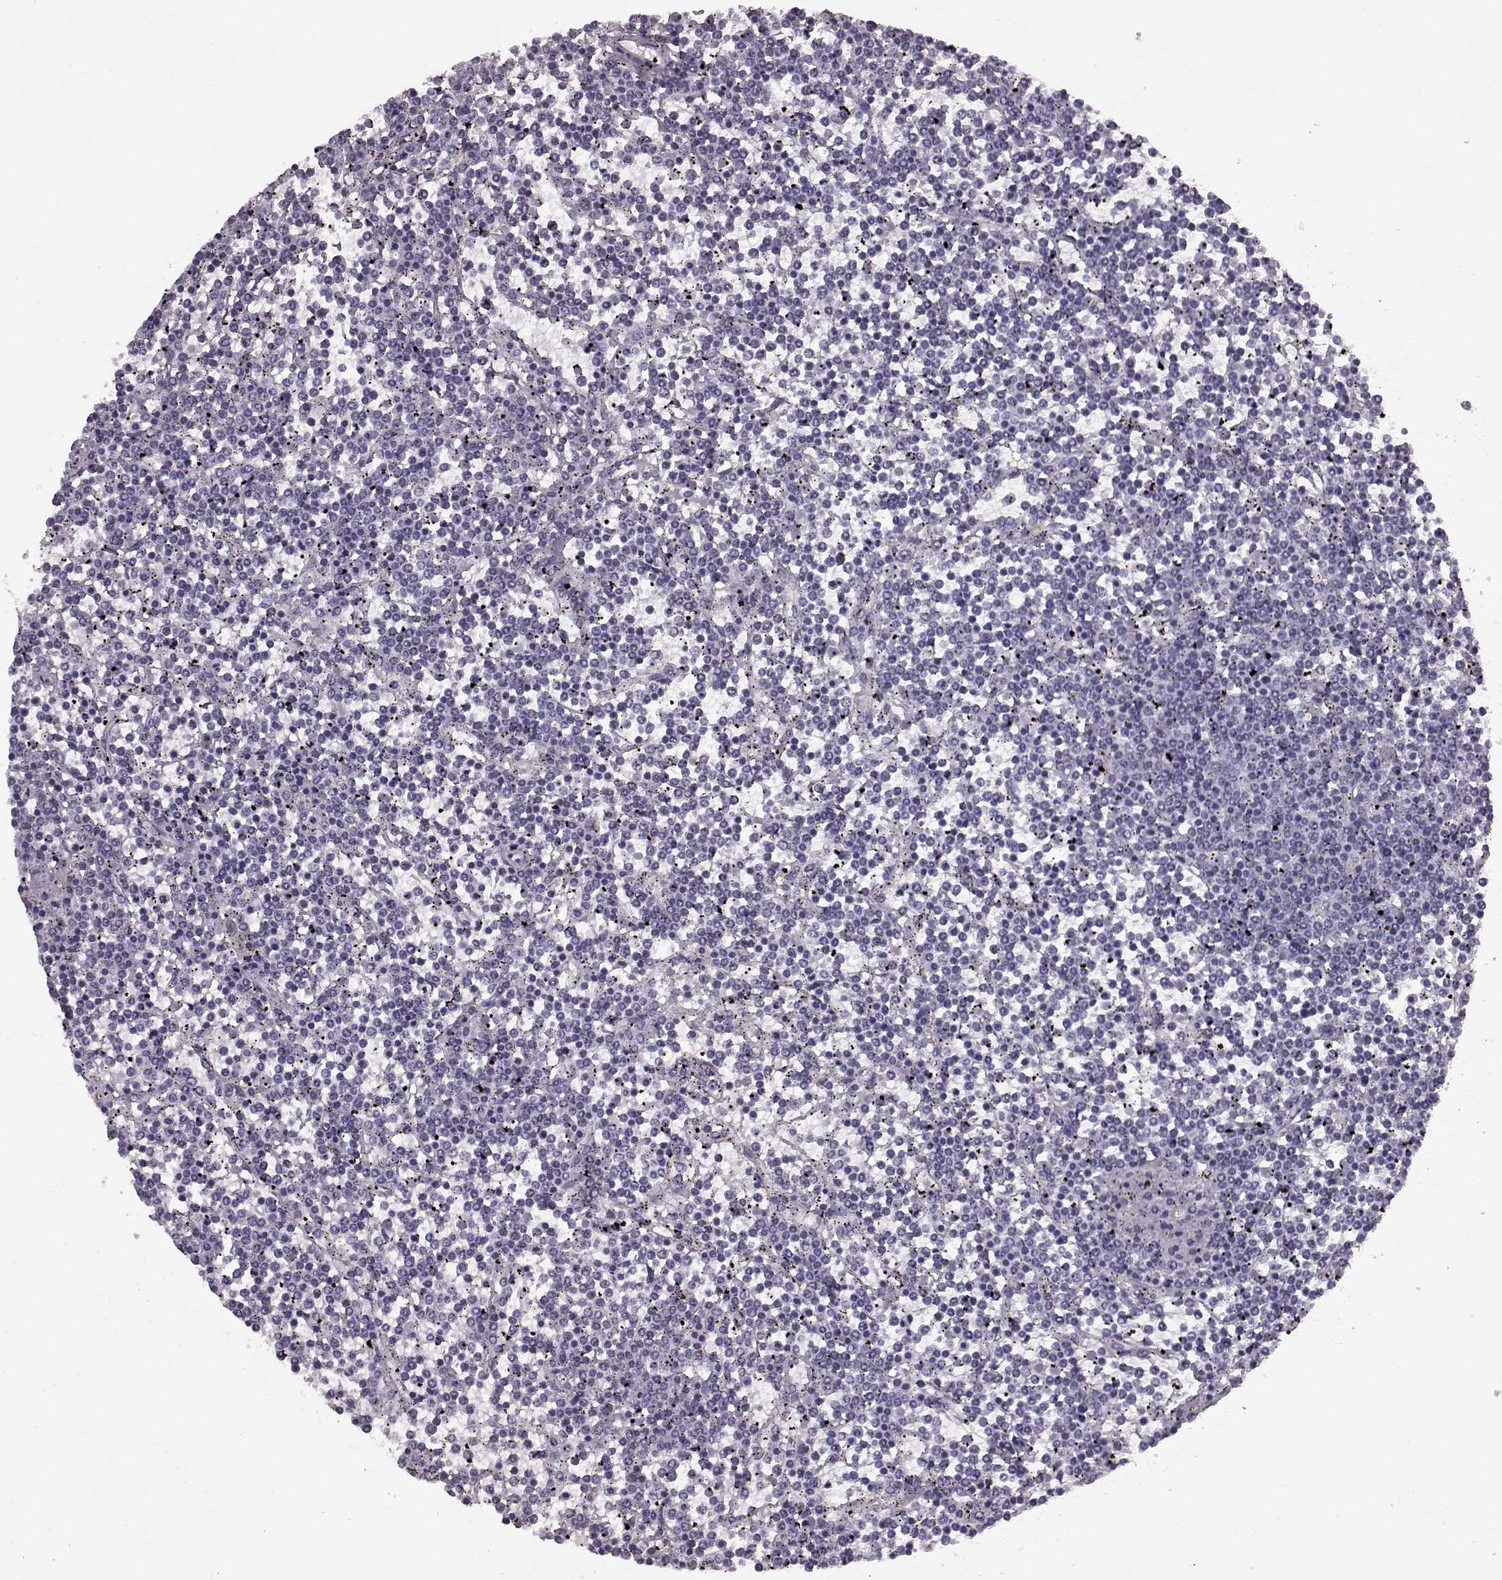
{"staining": {"intensity": "negative", "quantity": "none", "location": "none"}, "tissue": "lymphoma", "cell_type": "Tumor cells", "image_type": "cancer", "snomed": [{"axis": "morphology", "description": "Malignant lymphoma, non-Hodgkin's type, Low grade"}, {"axis": "topography", "description": "Spleen"}], "caption": "This micrograph is of malignant lymphoma, non-Hodgkin's type (low-grade) stained with IHC to label a protein in brown with the nuclei are counter-stained blue. There is no positivity in tumor cells.", "gene": "AIPL1", "patient": {"sex": "female", "age": 19}}